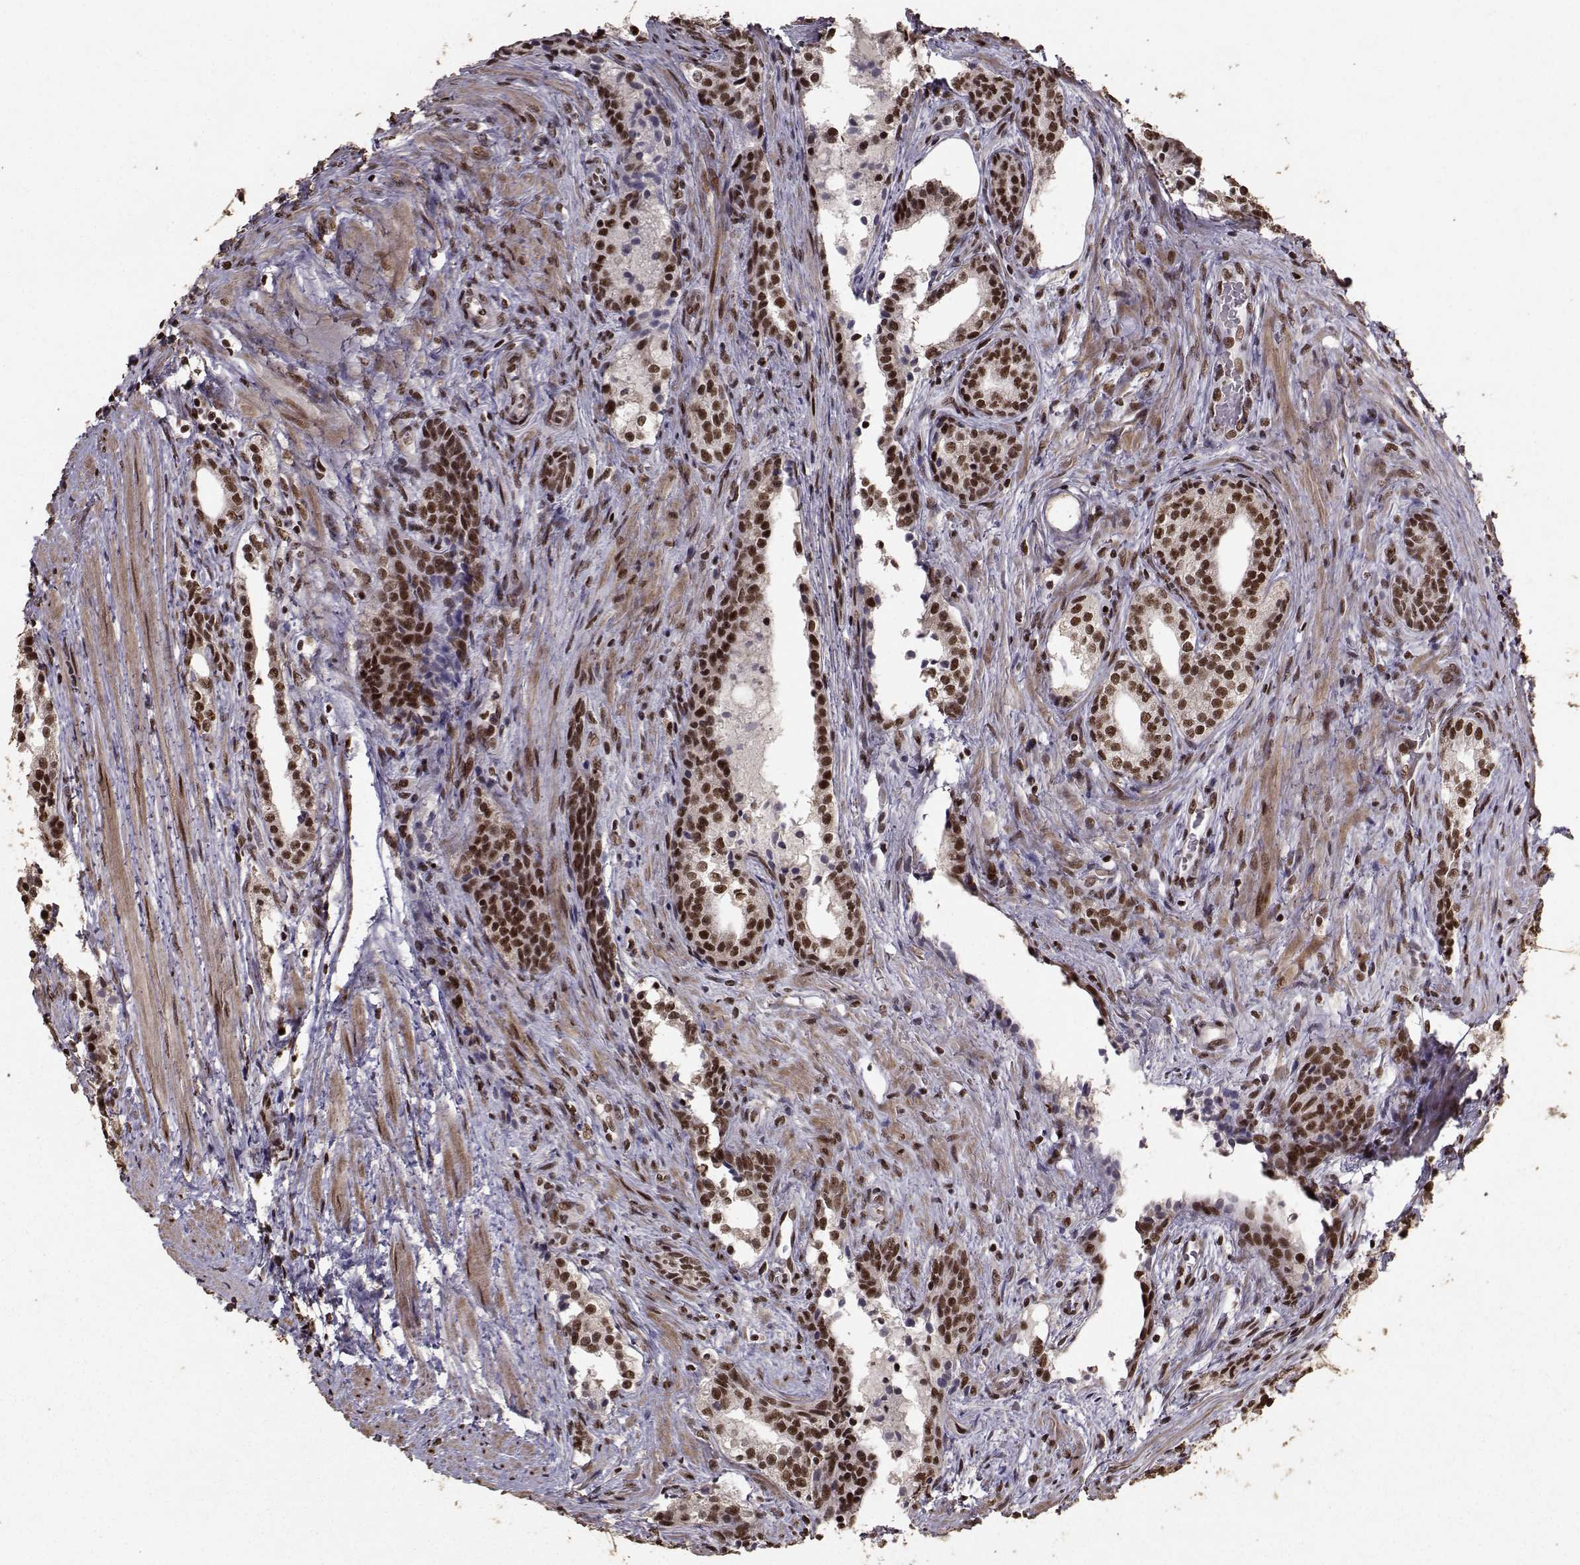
{"staining": {"intensity": "strong", "quantity": ">75%", "location": "nuclear"}, "tissue": "prostate cancer", "cell_type": "Tumor cells", "image_type": "cancer", "snomed": [{"axis": "morphology", "description": "Adenocarcinoma, NOS"}, {"axis": "morphology", "description": "Adenocarcinoma, High grade"}, {"axis": "topography", "description": "Prostate"}], "caption": "This is a photomicrograph of IHC staining of prostate high-grade adenocarcinoma, which shows strong expression in the nuclear of tumor cells.", "gene": "SF1", "patient": {"sex": "male", "age": 61}}